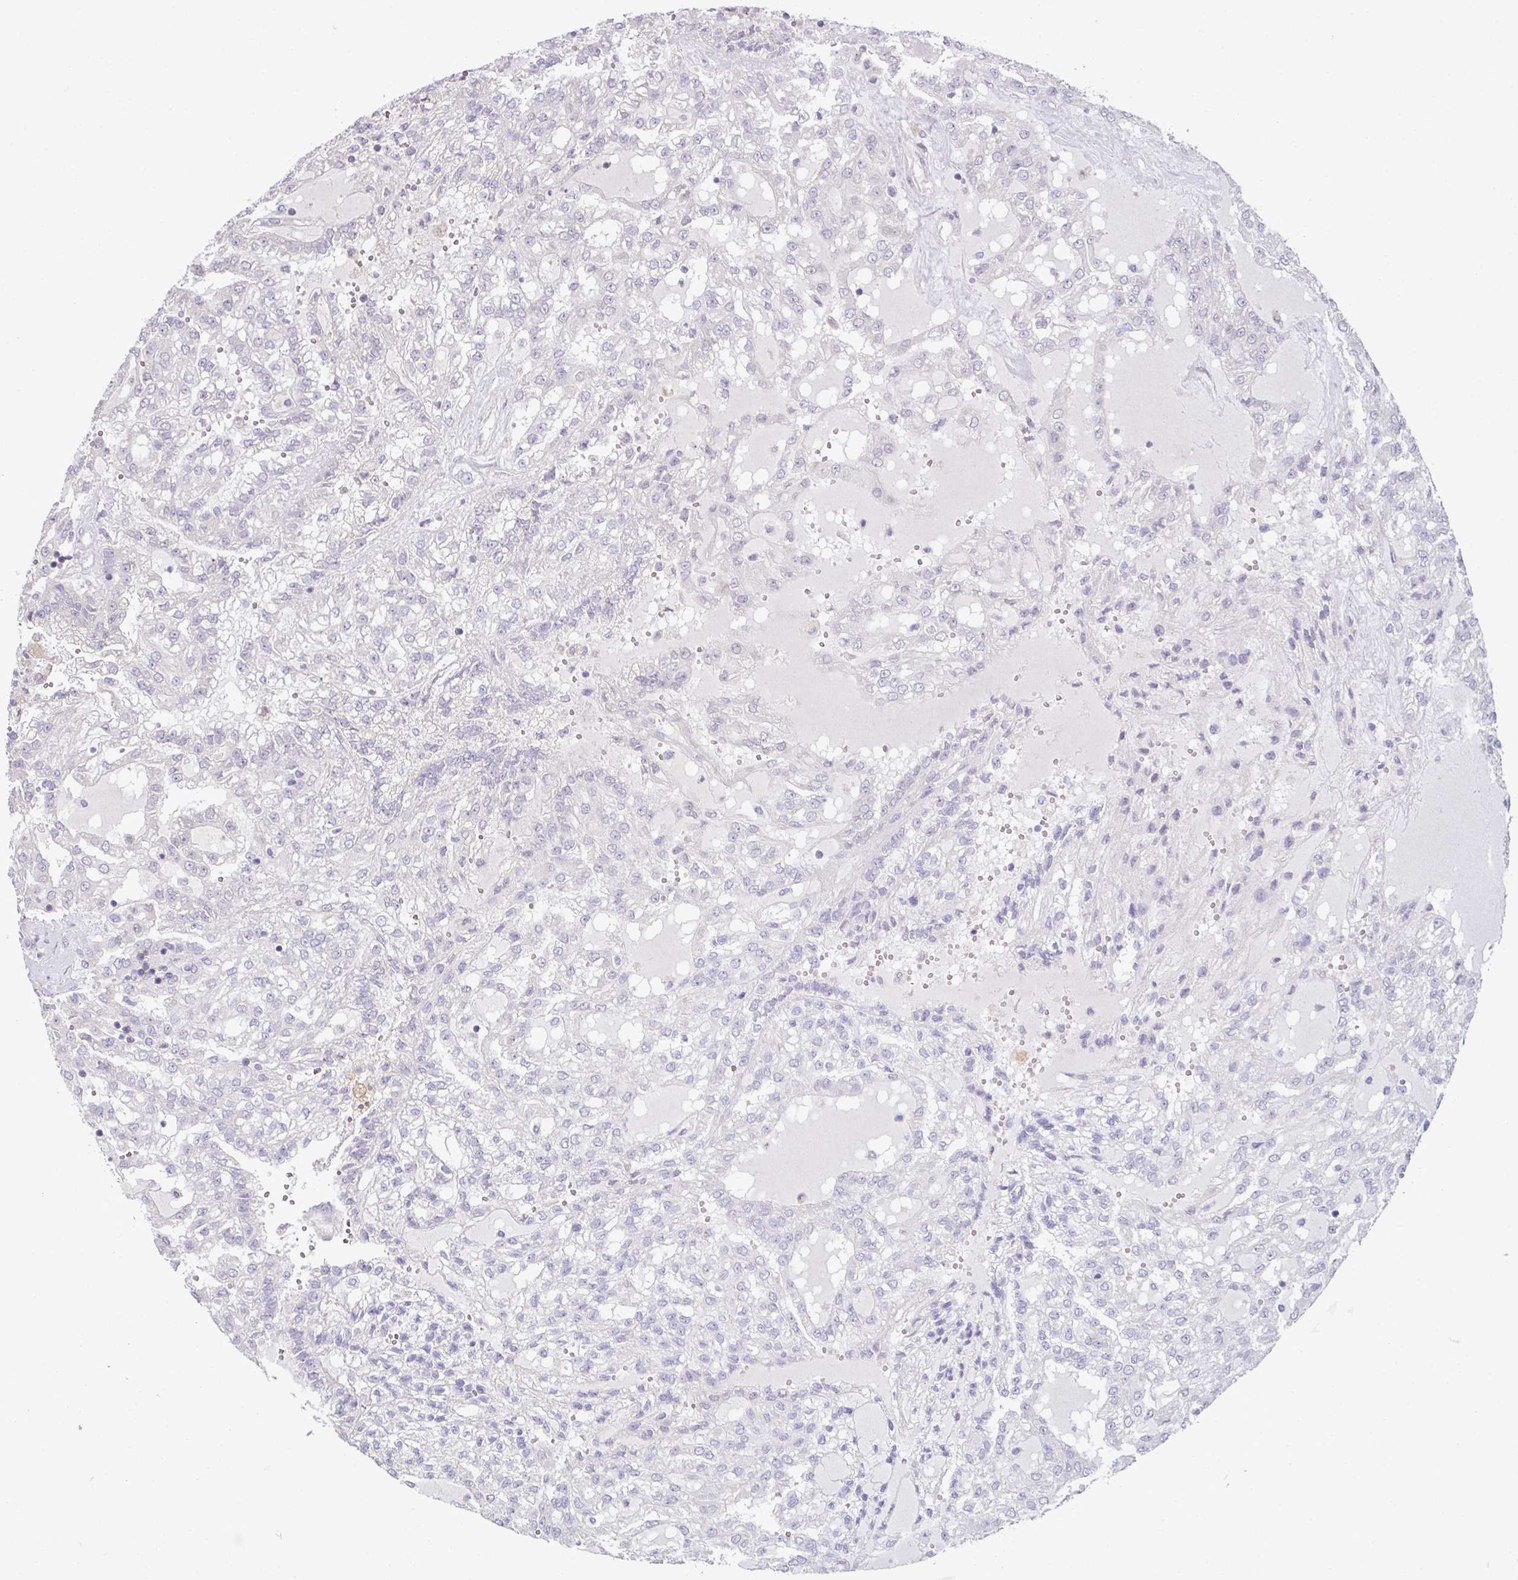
{"staining": {"intensity": "negative", "quantity": "none", "location": "none"}, "tissue": "renal cancer", "cell_type": "Tumor cells", "image_type": "cancer", "snomed": [{"axis": "morphology", "description": "Adenocarcinoma, NOS"}, {"axis": "topography", "description": "Kidney"}], "caption": "Tumor cells show no significant staining in adenocarcinoma (renal).", "gene": "SLAMF6", "patient": {"sex": "male", "age": 63}}